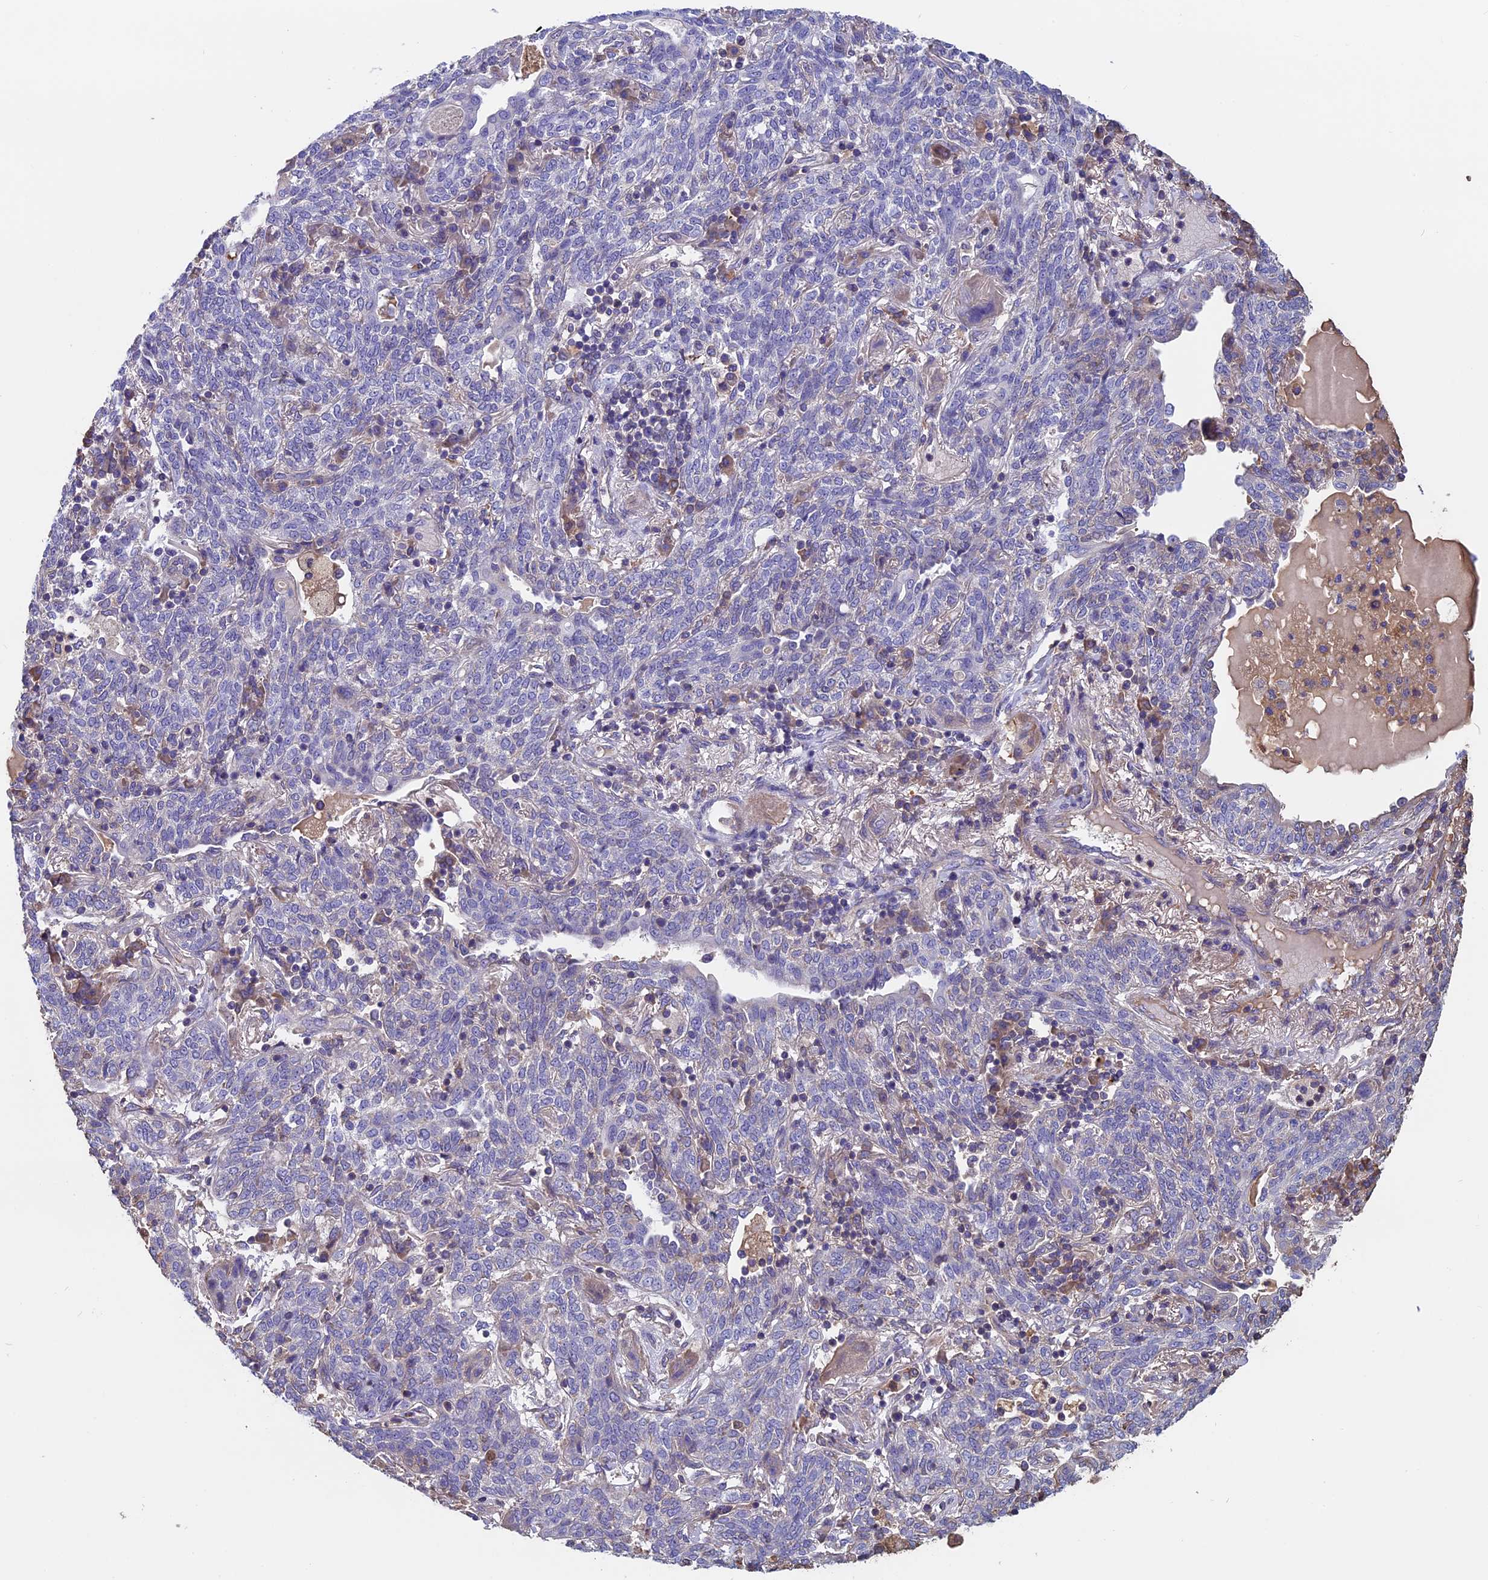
{"staining": {"intensity": "negative", "quantity": "none", "location": "none"}, "tissue": "lung cancer", "cell_type": "Tumor cells", "image_type": "cancer", "snomed": [{"axis": "morphology", "description": "Squamous cell carcinoma, NOS"}, {"axis": "topography", "description": "Lung"}], "caption": "IHC photomicrograph of lung cancer stained for a protein (brown), which exhibits no staining in tumor cells.", "gene": "CCDC153", "patient": {"sex": "female", "age": 70}}